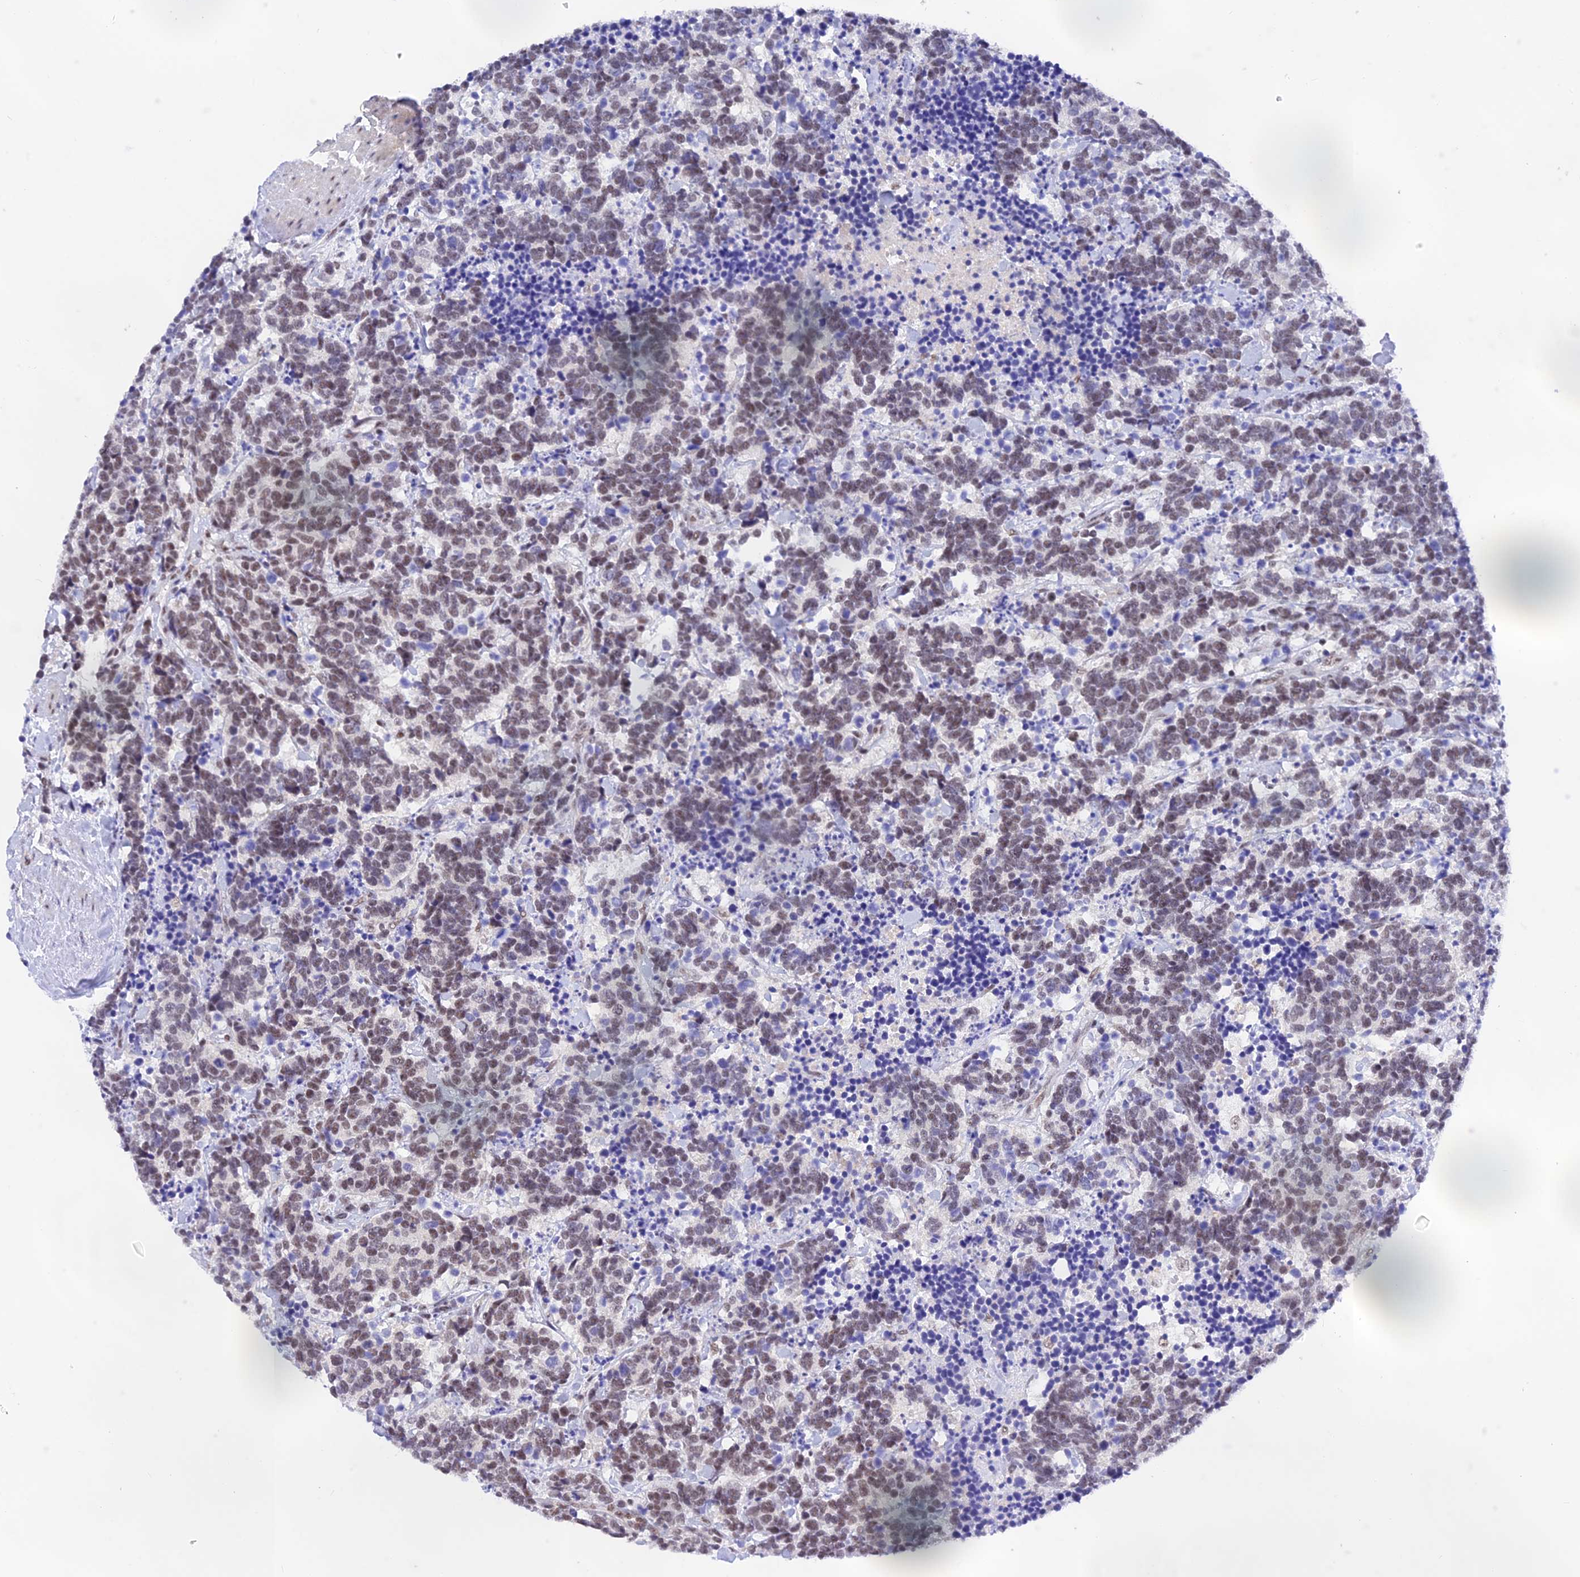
{"staining": {"intensity": "weak", "quantity": ">75%", "location": "nuclear"}, "tissue": "carcinoid", "cell_type": "Tumor cells", "image_type": "cancer", "snomed": [{"axis": "morphology", "description": "Carcinoma, NOS"}, {"axis": "morphology", "description": "Carcinoid, malignant, NOS"}, {"axis": "topography", "description": "Prostate"}], "caption": "Carcinoid was stained to show a protein in brown. There is low levels of weak nuclear positivity in about >75% of tumor cells. (IHC, brightfield microscopy, high magnification).", "gene": "THAP11", "patient": {"sex": "male", "age": 57}}